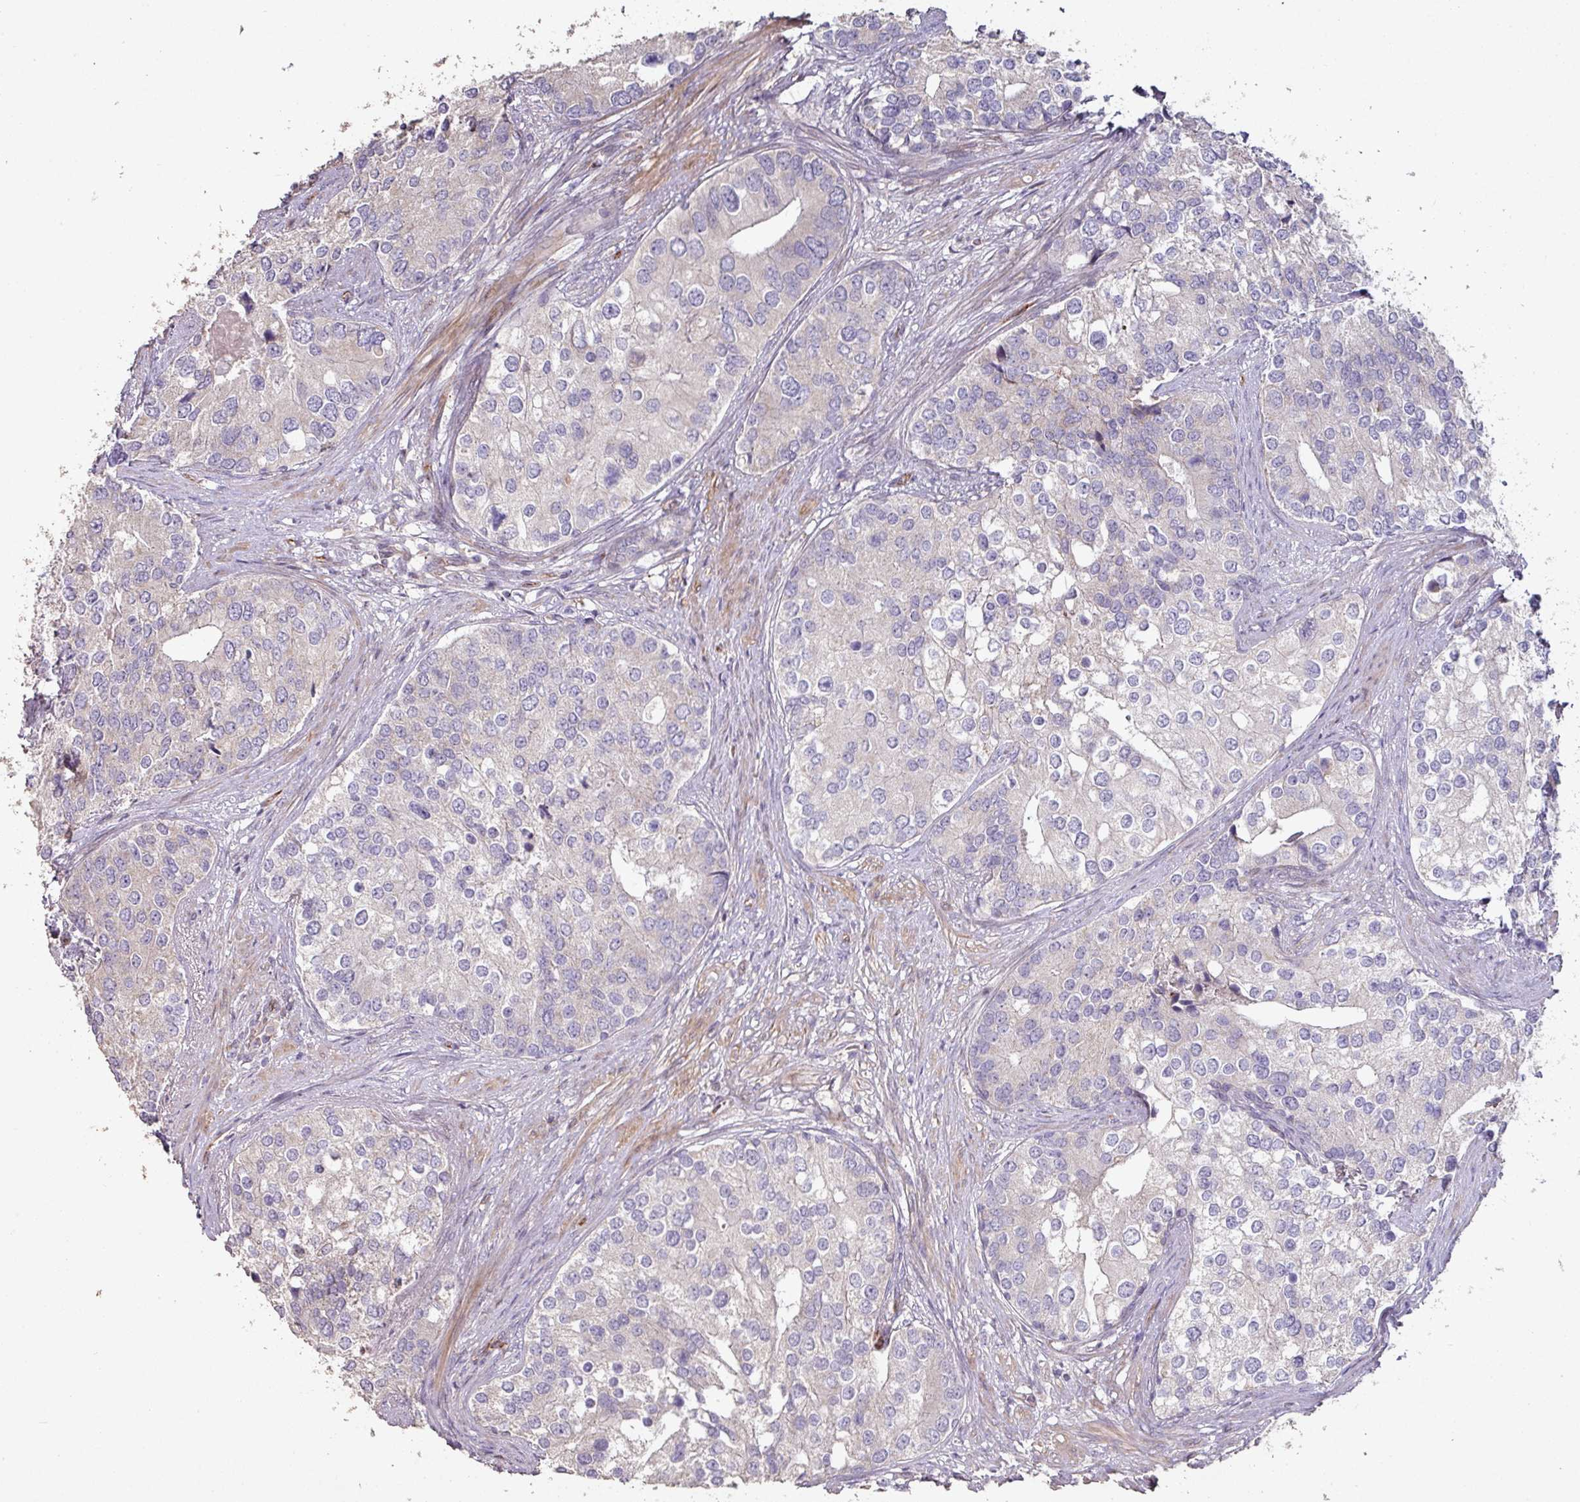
{"staining": {"intensity": "negative", "quantity": "none", "location": "none"}, "tissue": "prostate cancer", "cell_type": "Tumor cells", "image_type": "cancer", "snomed": [{"axis": "morphology", "description": "Adenocarcinoma, High grade"}, {"axis": "topography", "description": "Prostate"}], "caption": "Human prostate cancer stained for a protein using immunohistochemistry reveals no positivity in tumor cells.", "gene": "RPL23A", "patient": {"sex": "male", "age": 62}}